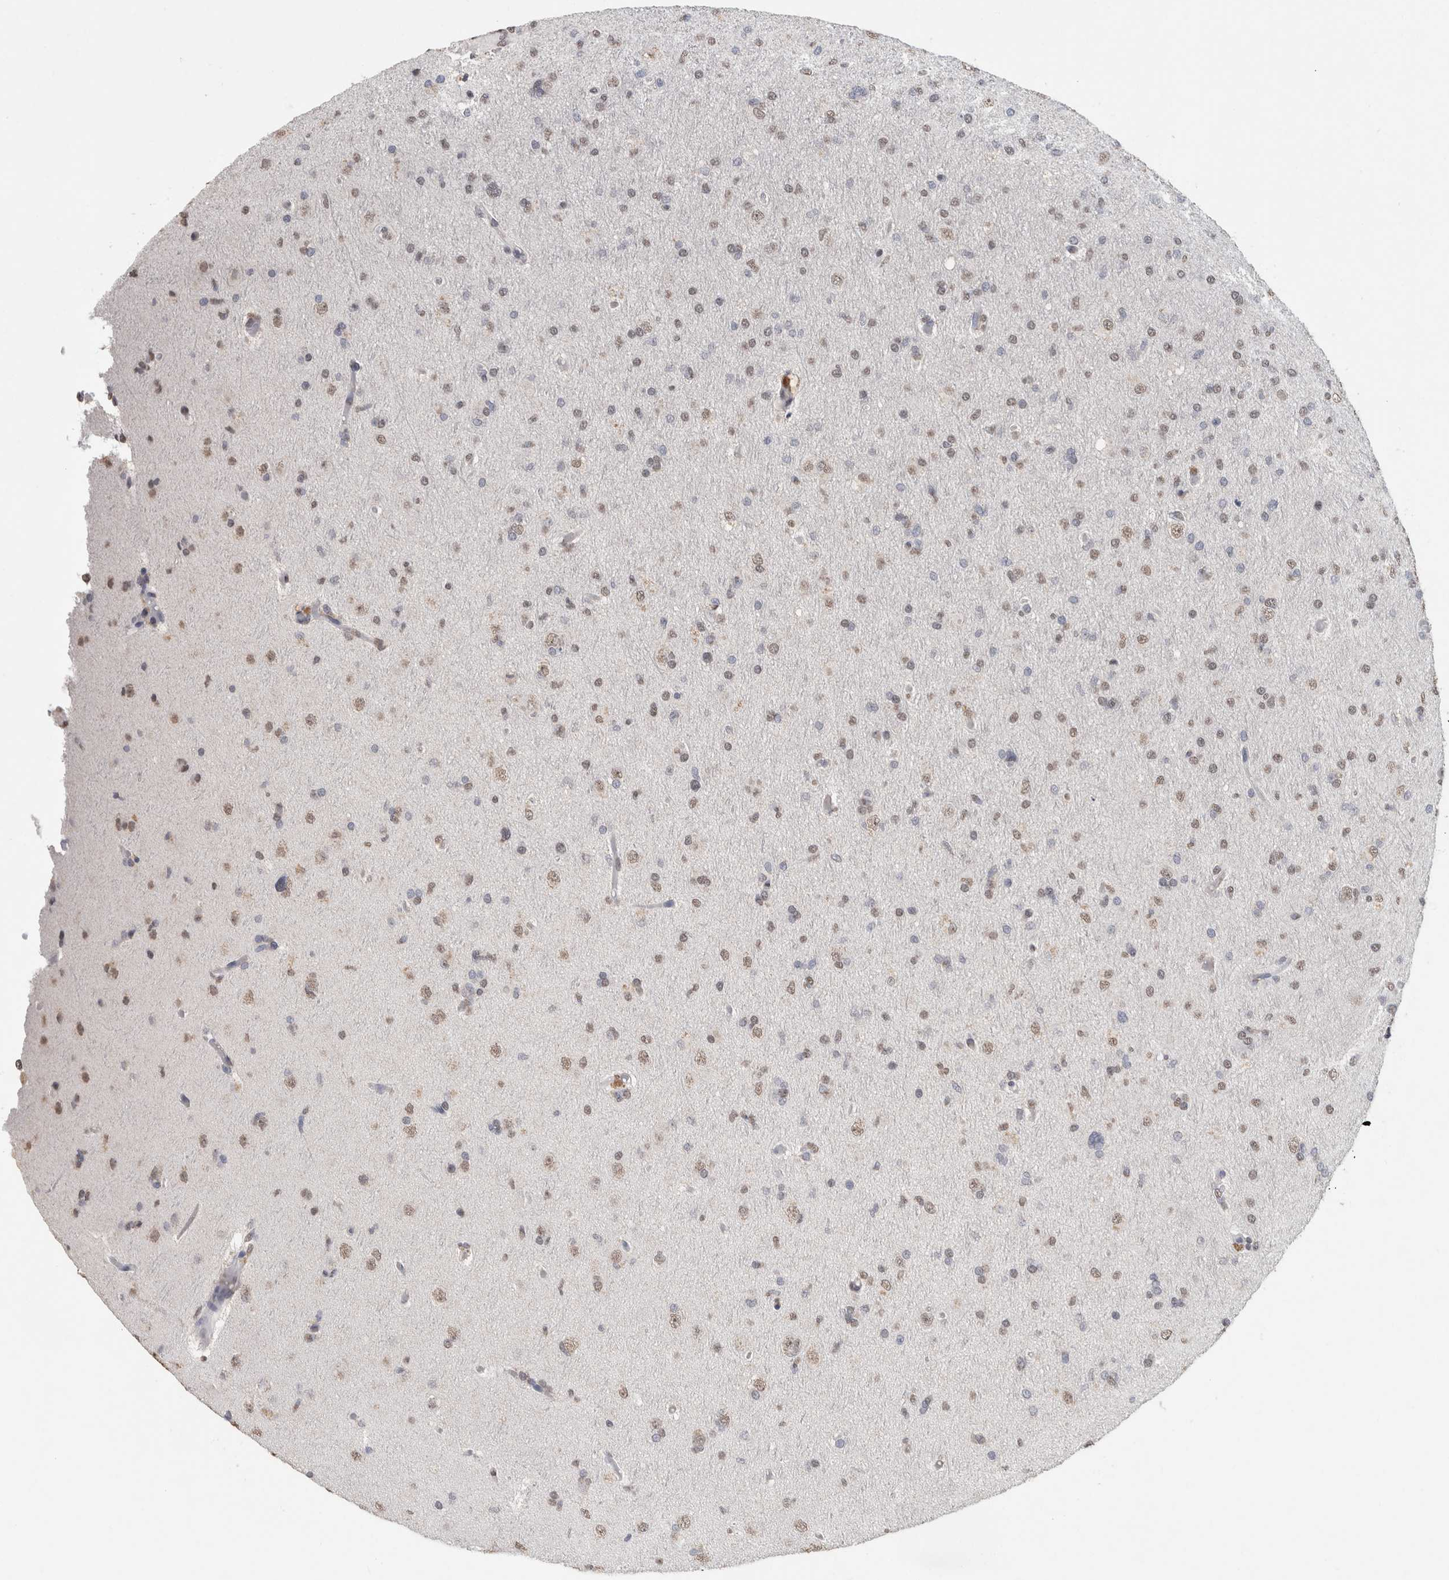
{"staining": {"intensity": "weak", "quantity": "25%-75%", "location": "nuclear"}, "tissue": "glioma", "cell_type": "Tumor cells", "image_type": "cancer", "snomed": [{"axis": "morphology", "description": "Glioma, malignant, High grade"}, {"axis": "topography", "description": "Cerebral cortex"}], "caption": "This image reveals IHC staining of glioma, with low weak nuclear positivity in about 25%-75% of tumor cells.", "gene": "LTBP1", "patient": {"sex": "female", "age": 36}}